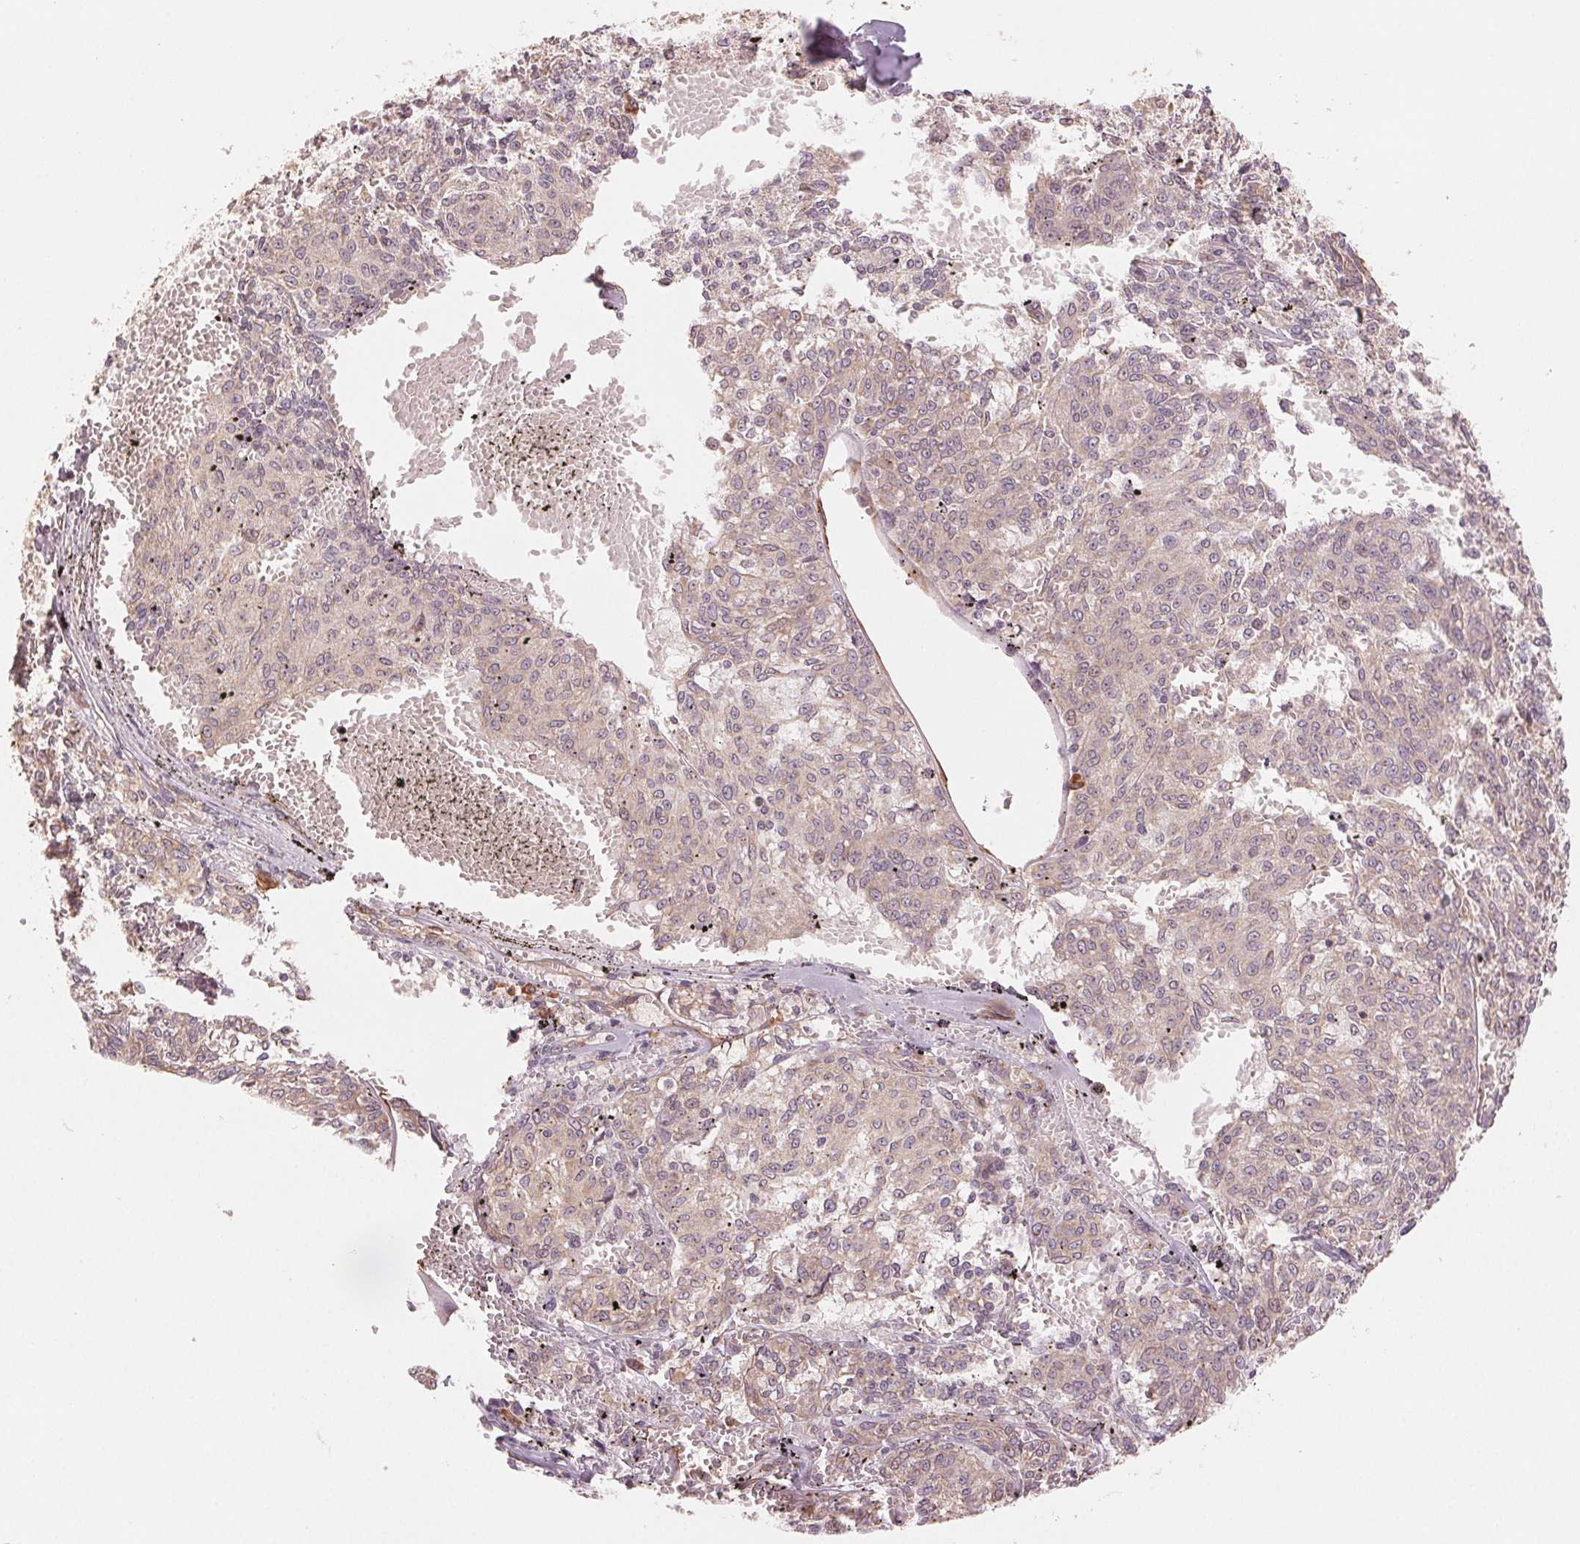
{"staining": {"intensity": "negative", "quantity": "none", "location": "none"}, "tissue": "melanoma", "cell_type": "Tumor cells", "image_type": "cancer", "snomed": [{"axis": "morphology", "description": "Malignant melanoma, NOS"}, {"axis": "topography", "description": "Skin"}], "caption": "IHC of malignant melanoma exhibits no staining in tumor cells.", "gene": "SLC20A1", "patient": {"sex": "female", "age": 72}}